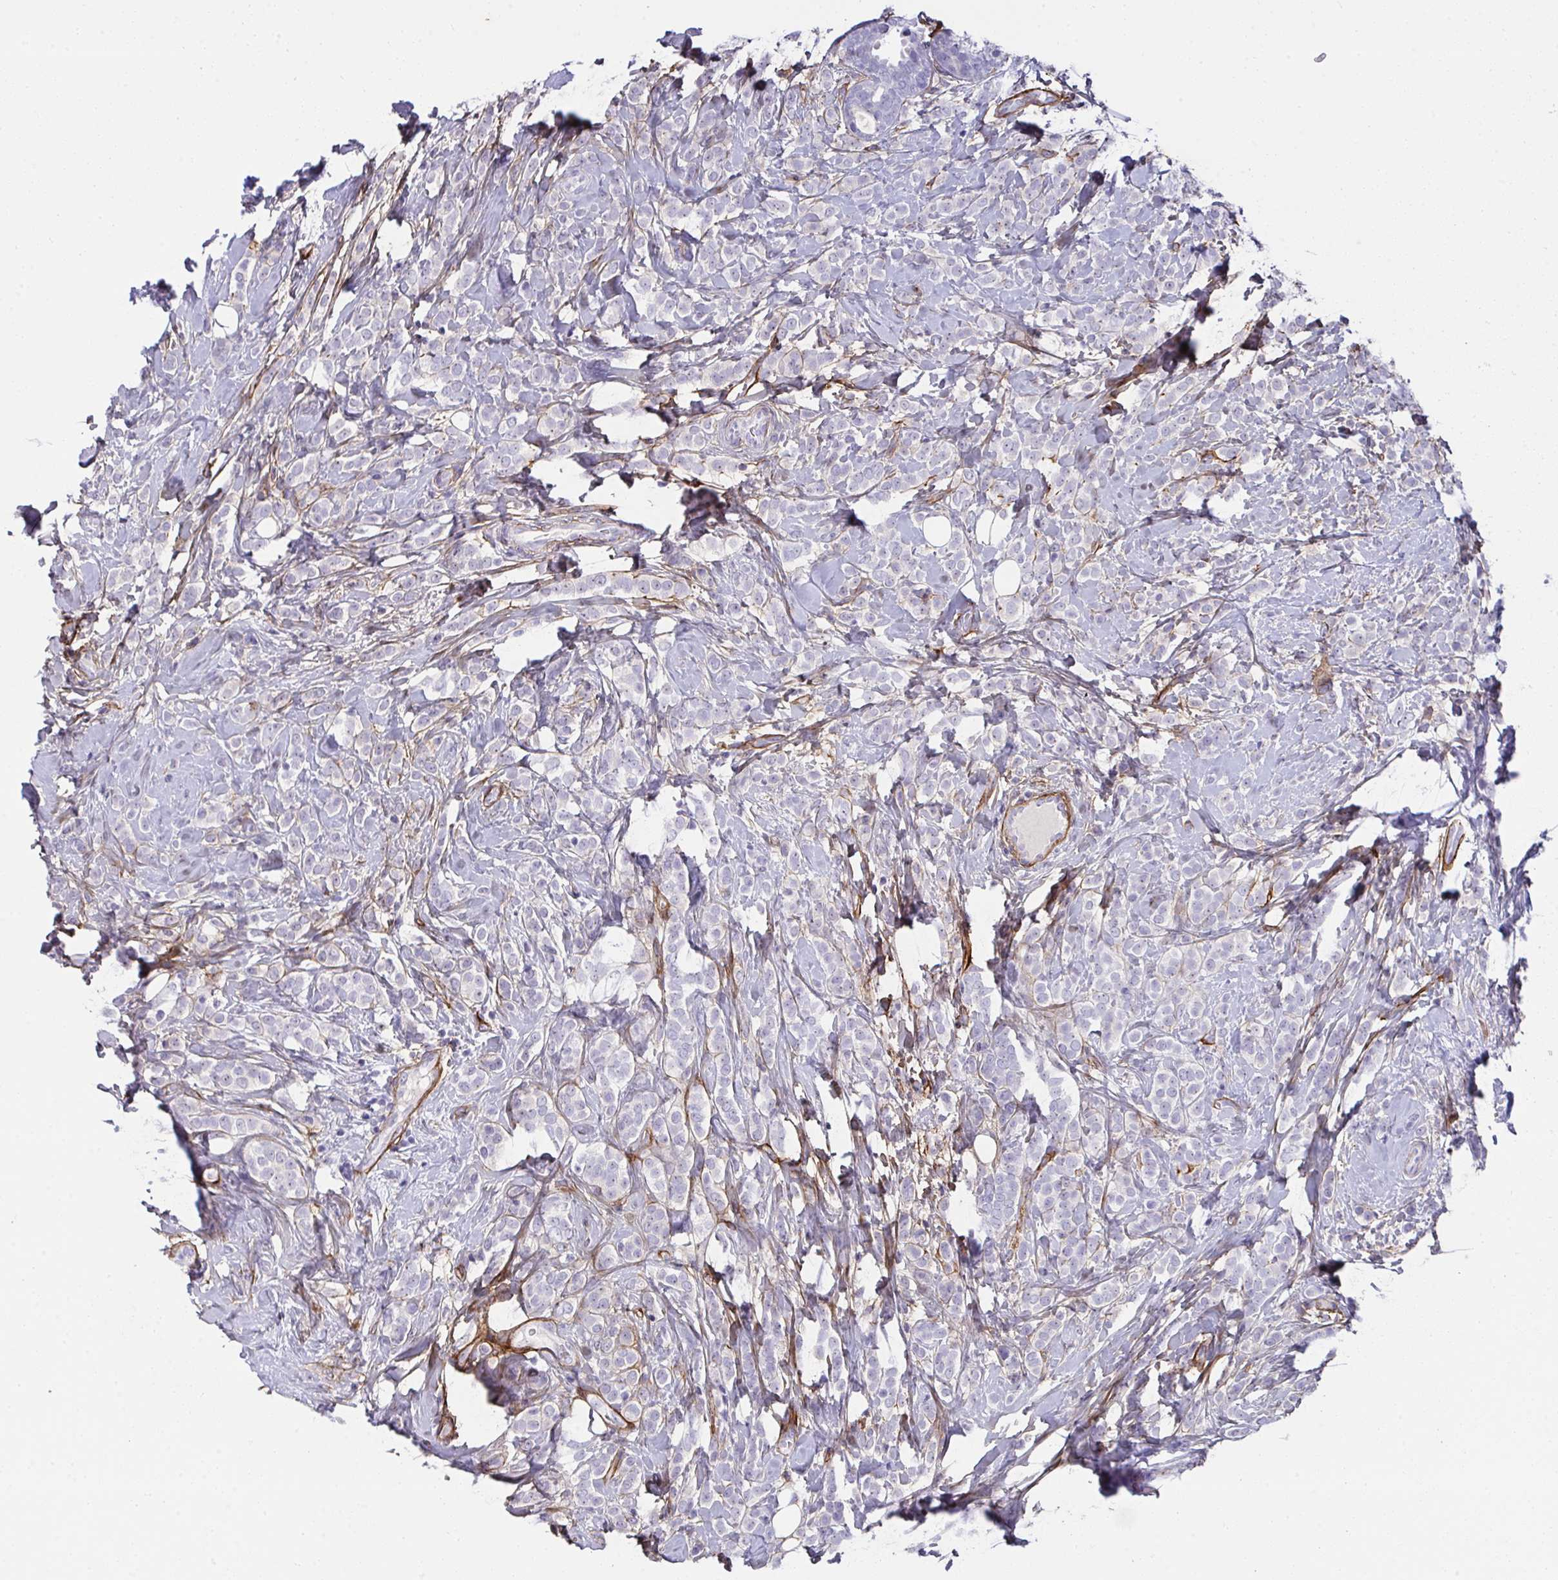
{"staining": {"intensity": "negative", "quantity": "none", "location": "none"}, "tissue": "breast cancer", "cell_type": "Tumor cells", "image_type": "cancer", "snomed": [{"axis": "morphology", "description": "Lobular carcinoma"}, {"axis": "topography", "description": "Breast"}], "caption": "A photomicrograph of lobular carcinoma (breast) stained for a protein reveals no brown staining in tumor cells.", "gene": "LHFPL6", "patient": {"sex": "female", "age": 49}}